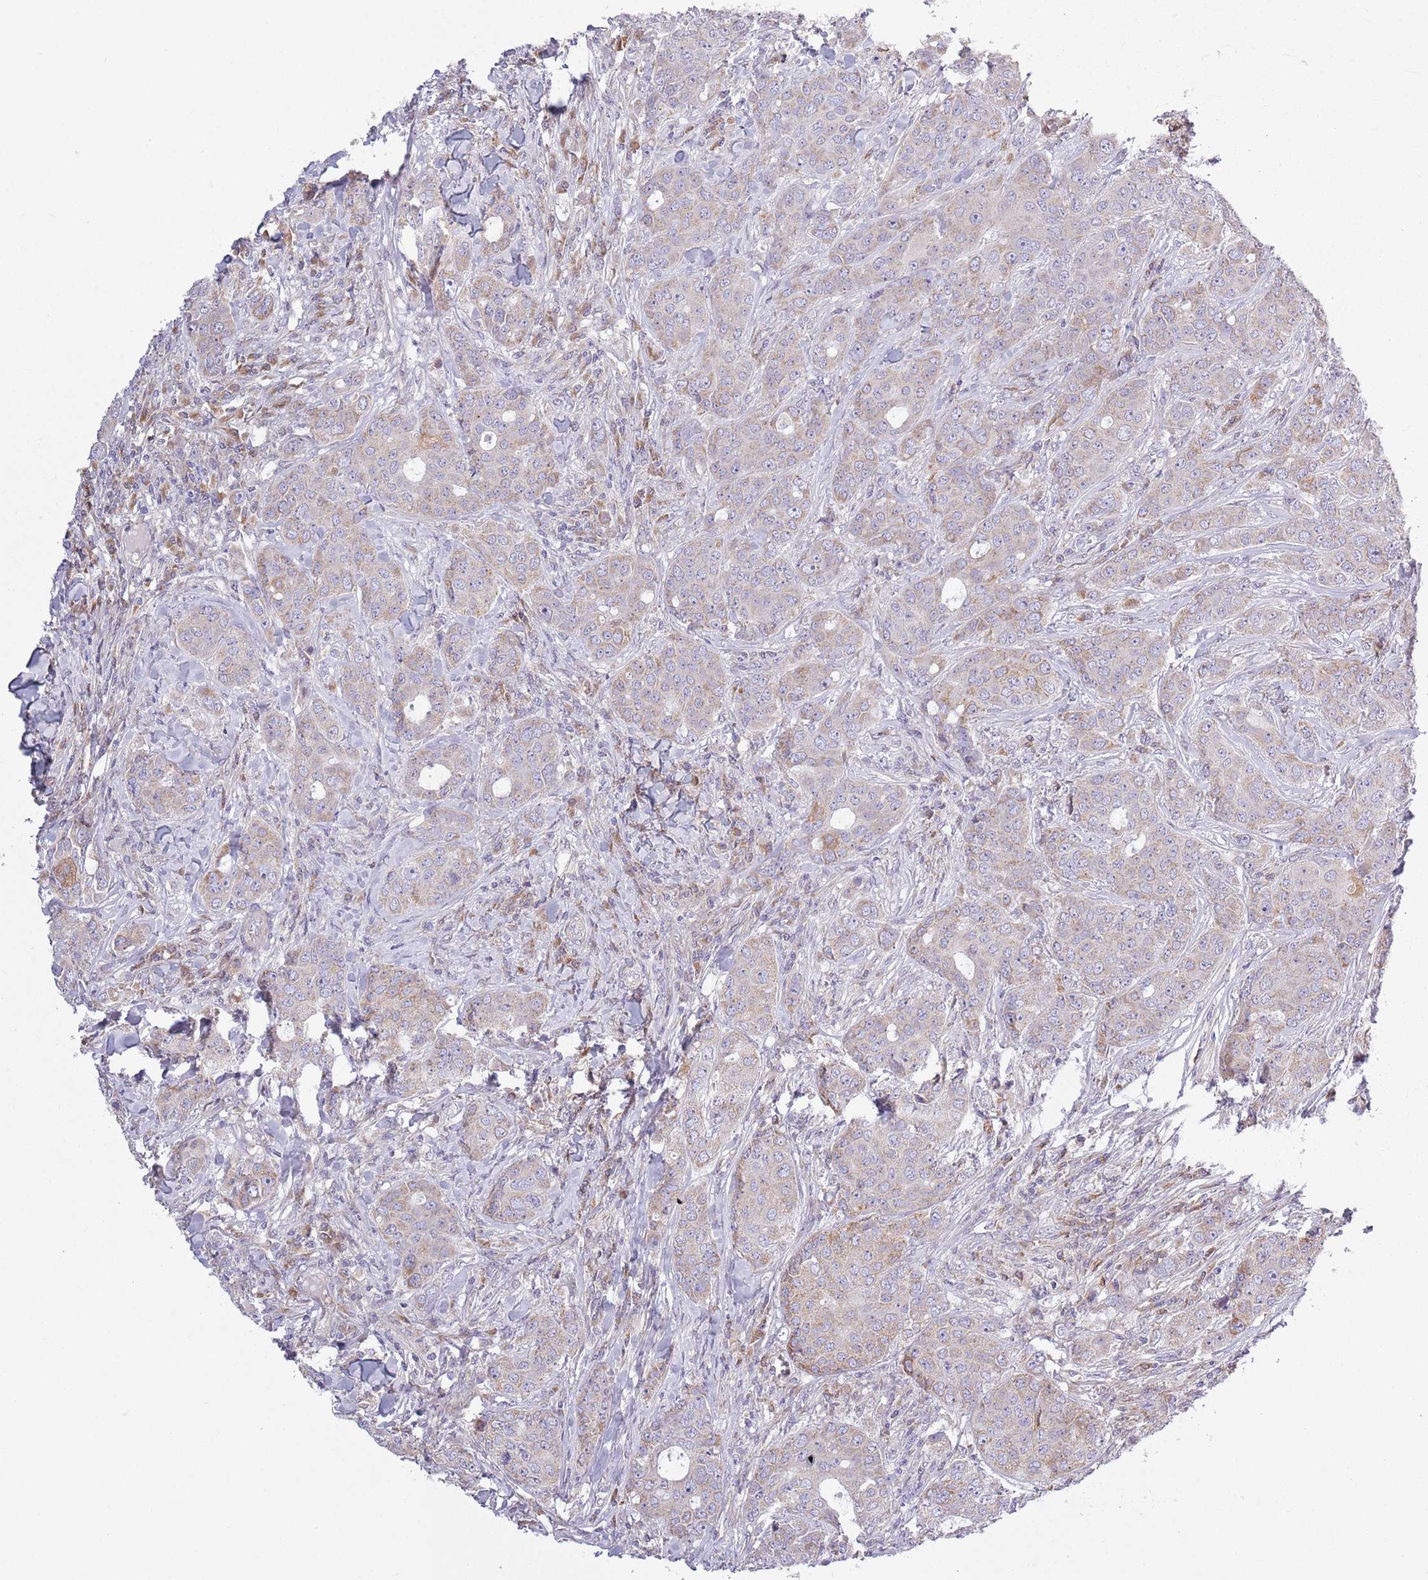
{"staining": {"intensity": "weak", "quantity": "<25%", "location": "cytoplasmic/membranous"}, "tissue": "breast cancer", "cell_type": "Tumor cells", "image_type": "cancer", "snomed": [{"axis": "morphology", "description": "Duct carcinoma"}, {"axis": "topography", "description": "Breast"}], "caption": "An IHC image of breast intraductal carcinoma is shown. There is no staining in tumor cells of breast intraductal carcinoma. (Stains: DAB IHC with hematoxylin counter stain, Microscopy: brightfield microscopy at high magnification).", "gene": "COQ5", "patient": {"sex": "female", "age": 43}}